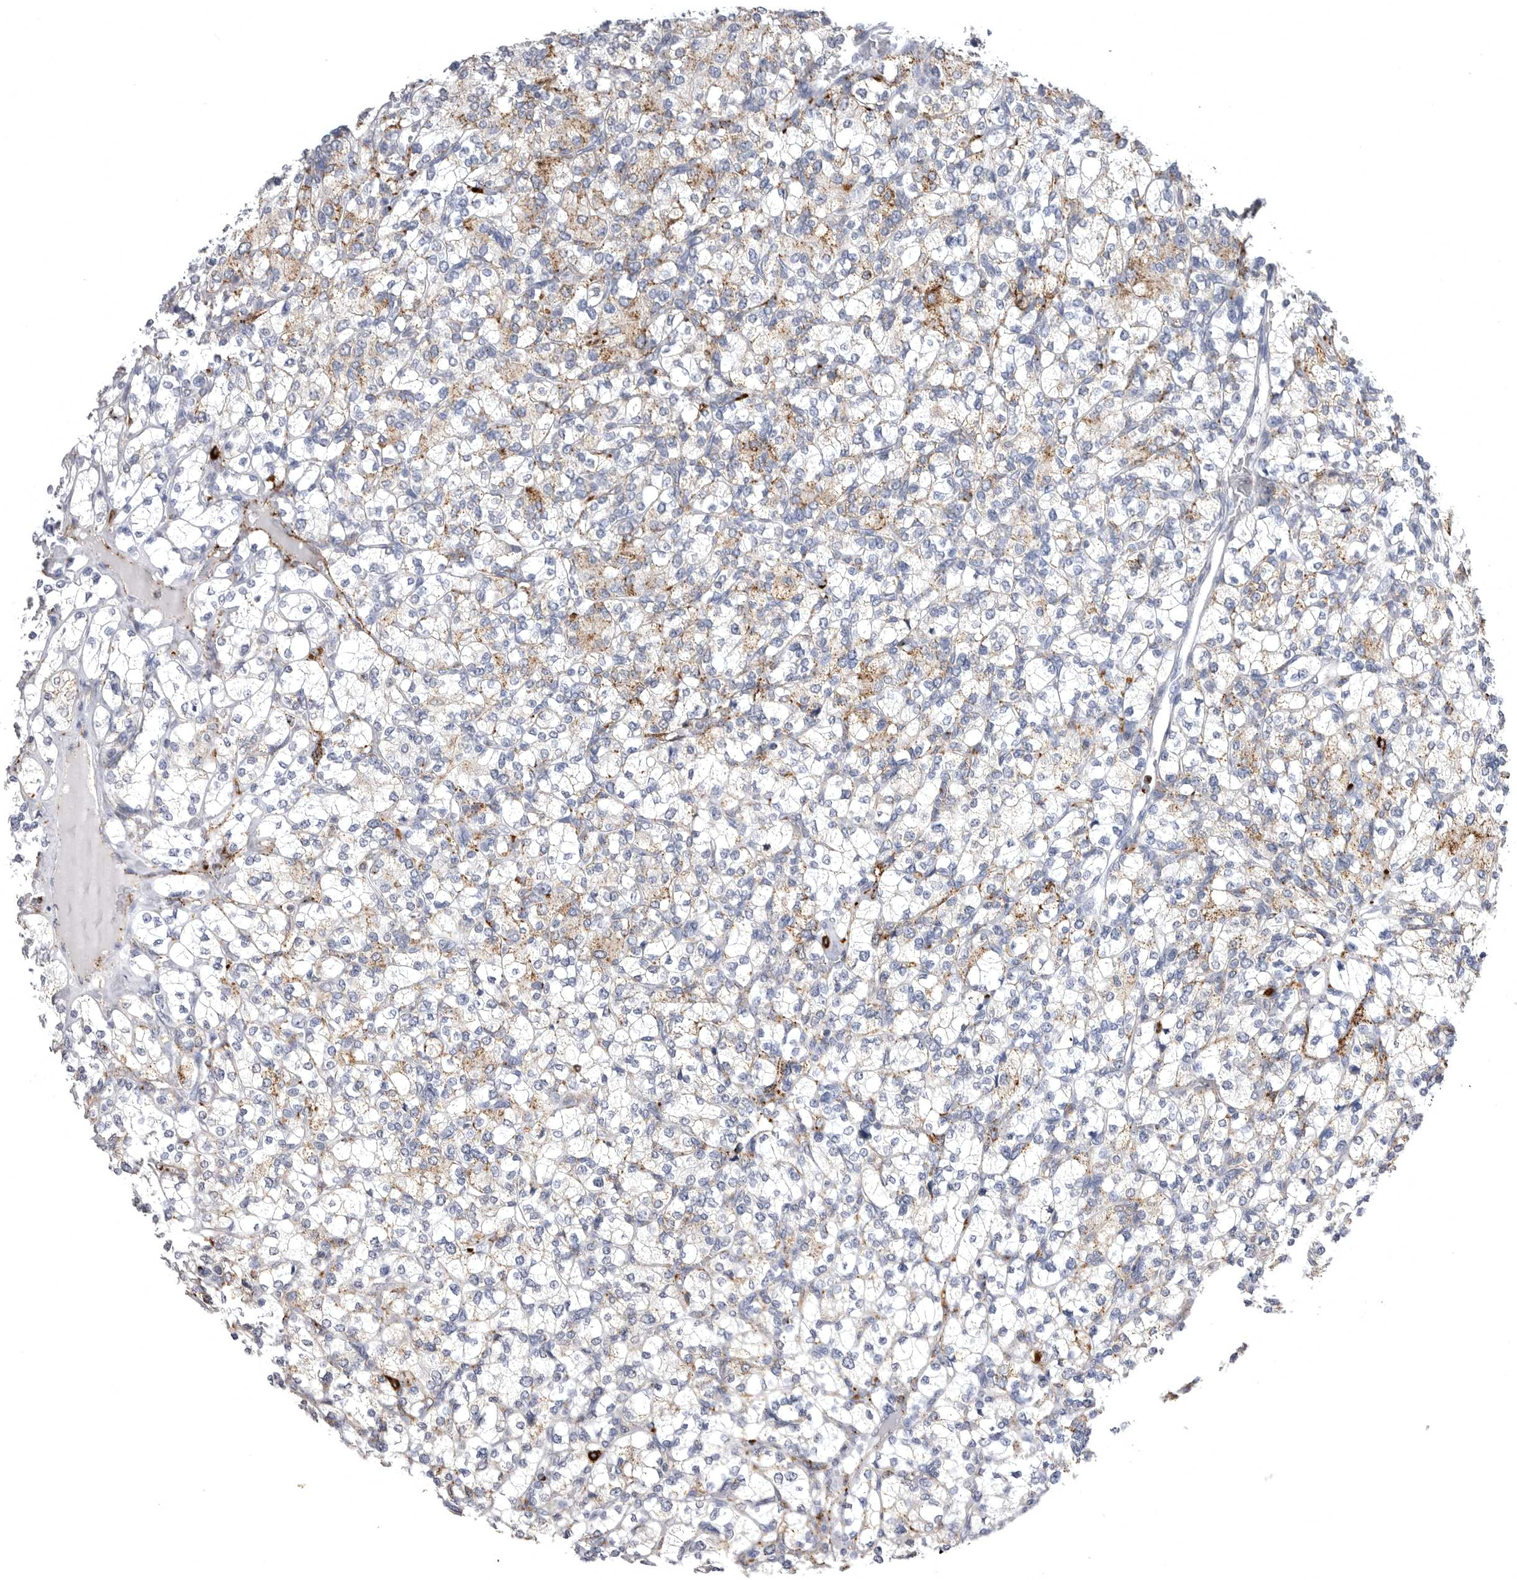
{"staining": {"intensity": "moderate", "quantity": "<25%", "location": "cytoplasmic/membranous"}, "tissue": "renal cancer", "cell_type": "Tumor cells", "image_type": "cancer", "snomed": [{"axis": "morphology", "description": "Adenocarcinoma, NOS"}, {"axis": "topography", "description": "Kidney"}], "caption": "Immunohistochemistry (IHC) of renal adenocarcinoma demonstrates low levels of moderate cytoplasmic/membranous expression in about <25% of tumor cells.", "gene": "PSPN", "patient": {"sex": "male", "age": 77}}